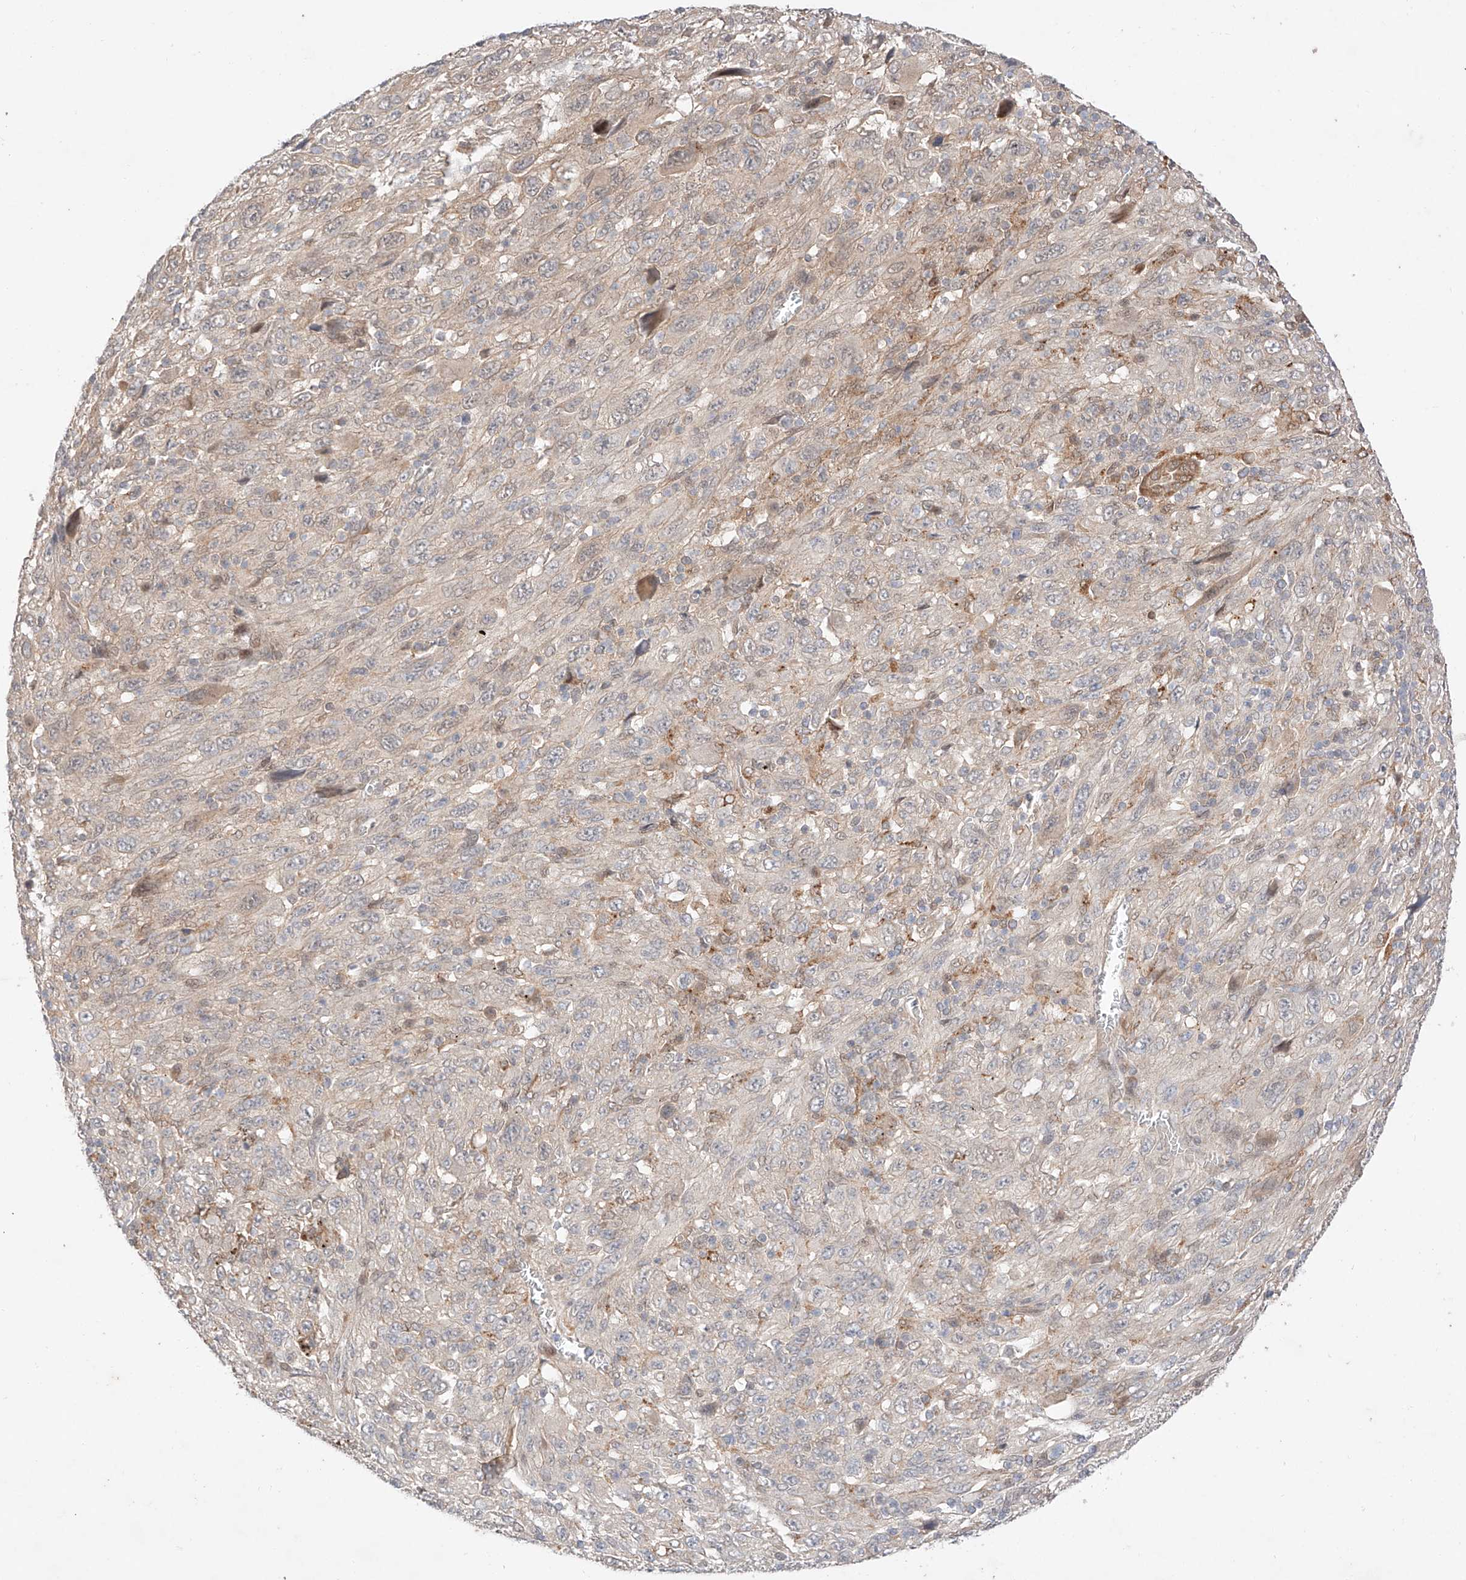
{"staining": {"intensity": "weak", "quantity": "<25%", "location": "cytoplasmic/membranous"}, "tissue": "melanoma", "cell_type": "Tumor cells", "image_type": "cancer", "snomed": [{"axis": "morphology", "description": "Malignant melanoma, Metastatic site"}, {"axis": "topography", "description": "Skin"}], "caption": "Immunohistochemistry (IHC) micrograph of human malignant melanoma (metastatic site) stained for a protein (brown), which displays no positivity in tumor cells.", "gene": "GCNT1", "patient": {"sex": "female", "age": 56}}